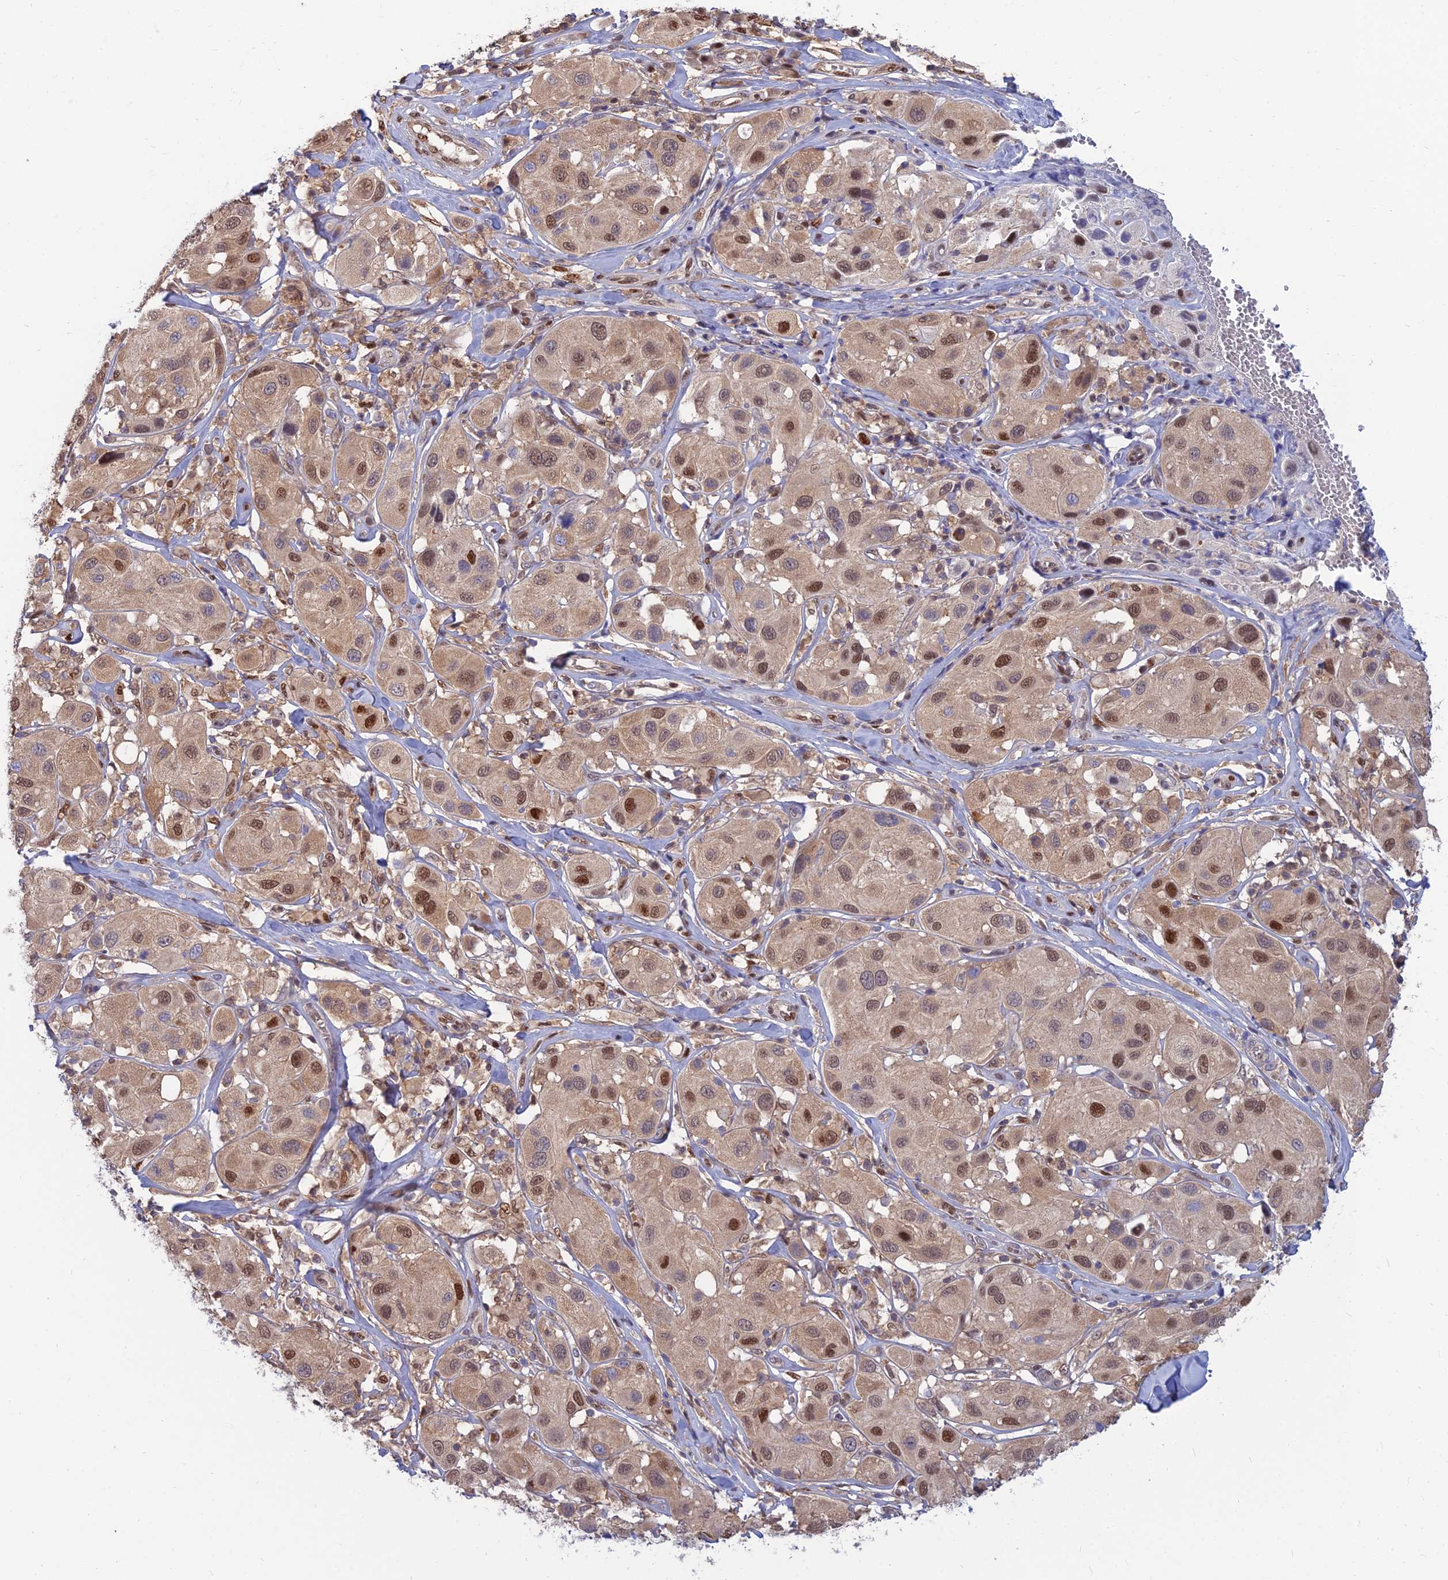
{"staining": {"intensity": "moderate", "quantity": ">75%", "location": "nuclear"}, "tissue": "melanoma", "cell_type": "Tumor cells", "image_type": "cancer", "snomed": [{"axis": "morphology", "description": "Malignant melanoma, Metastatic site"}, {"axis": "topography", "description": "Skin"}], "caption": "Protein staining by IHC shows moderate nuclear staining in about >75% of tumor cells in melanoma.", "gene": "DNPEP", "patient": {"sex": "male", "age": 41}}